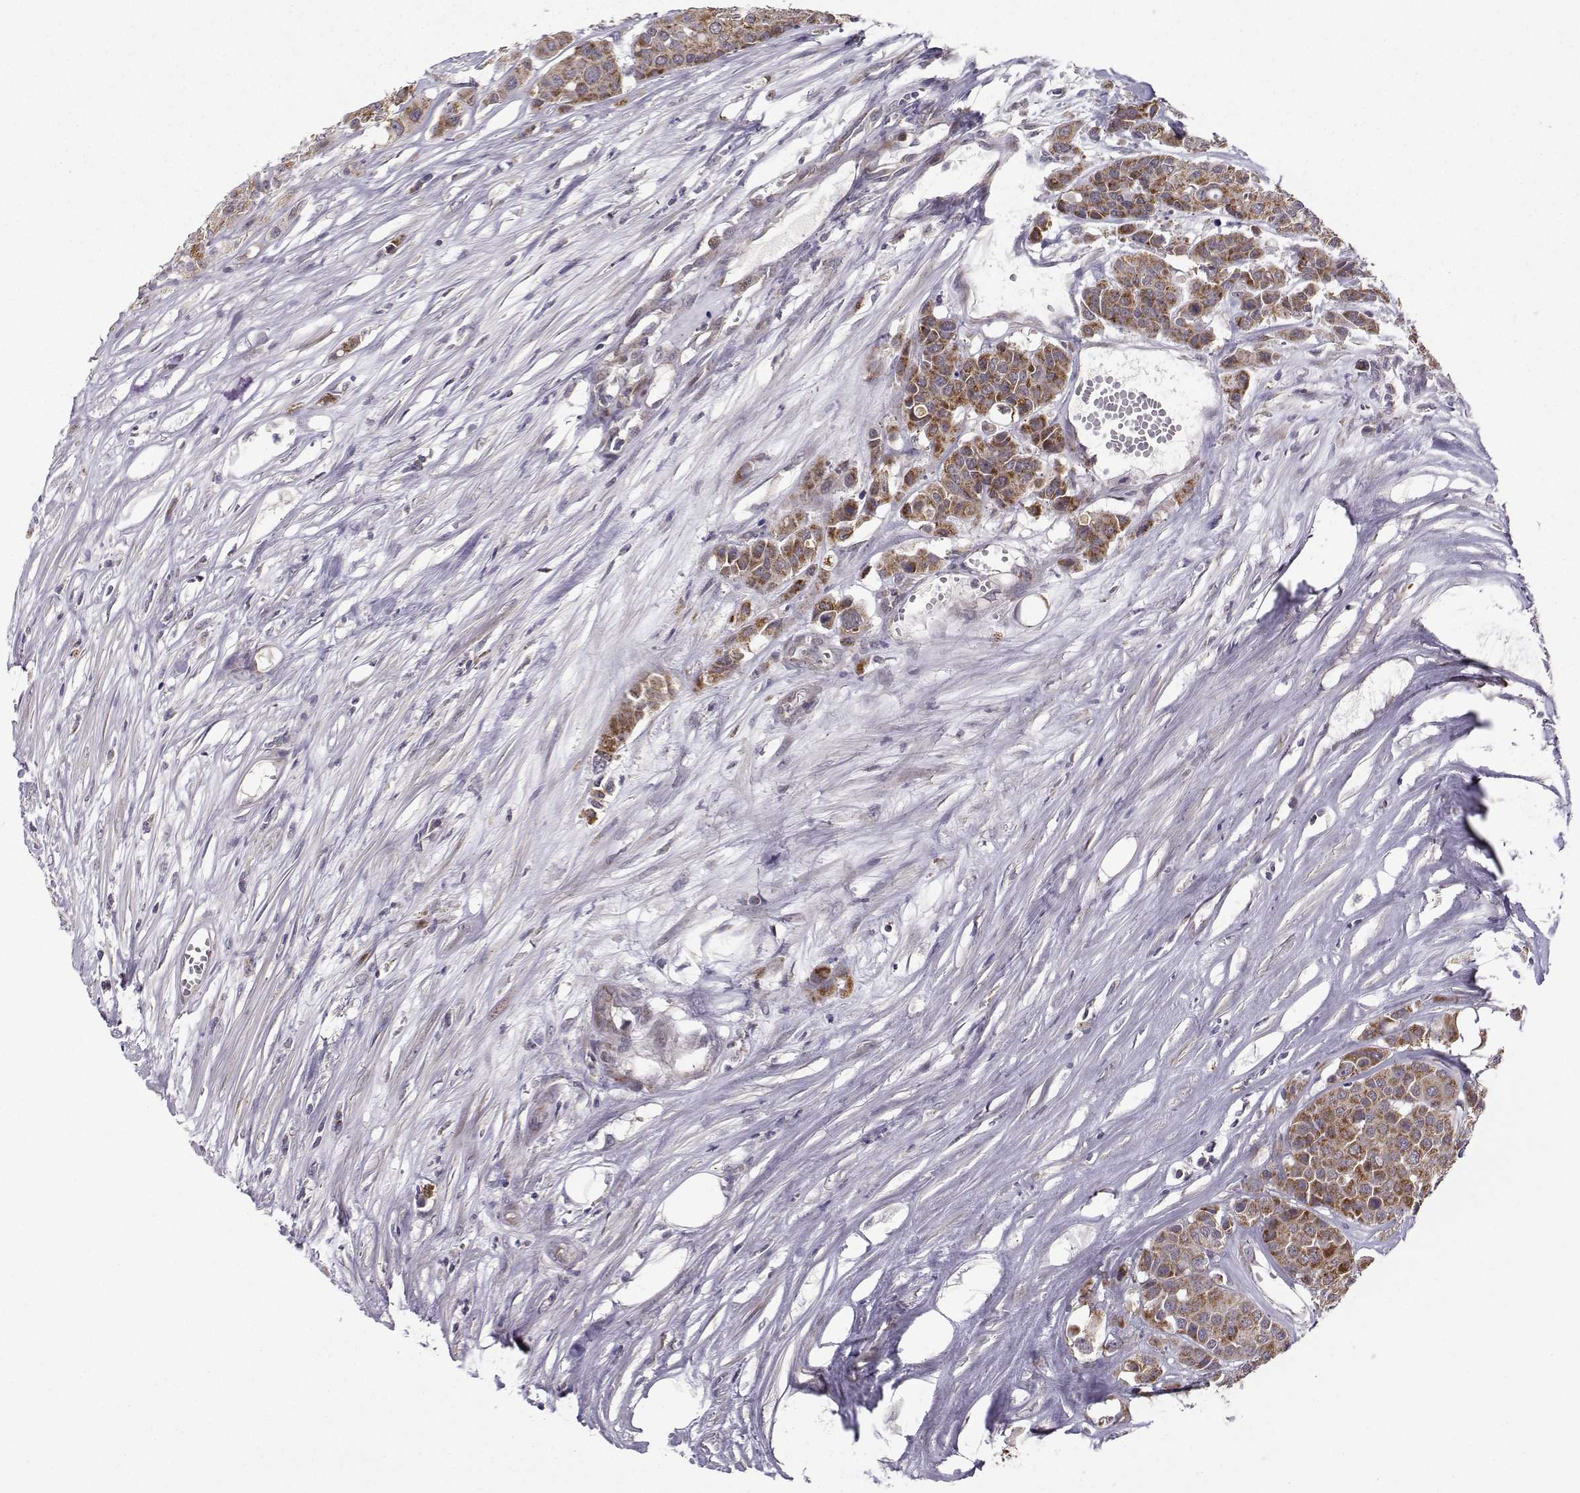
{"staining": {"intensity": "strong", "quantity": ">75%", "location": "cytoplasmic/membranous"}, "tissue": "carcinoid", "cell_type": "Tumor cells", "image_type": "cancer", "snomed": [{"axis": "morphology", "description": "Carcinoid, malignant, NOS"}, {"axis": "topography", "description": "Colon"}], "caption": "Carcinoid was stained to show a protein in brown. There is high levels of strong cytoplasmic/membranous expression in about >75% of tumor cells.", "gene": "NECAB3", "patient": {"sex": "male", "age": 81}}